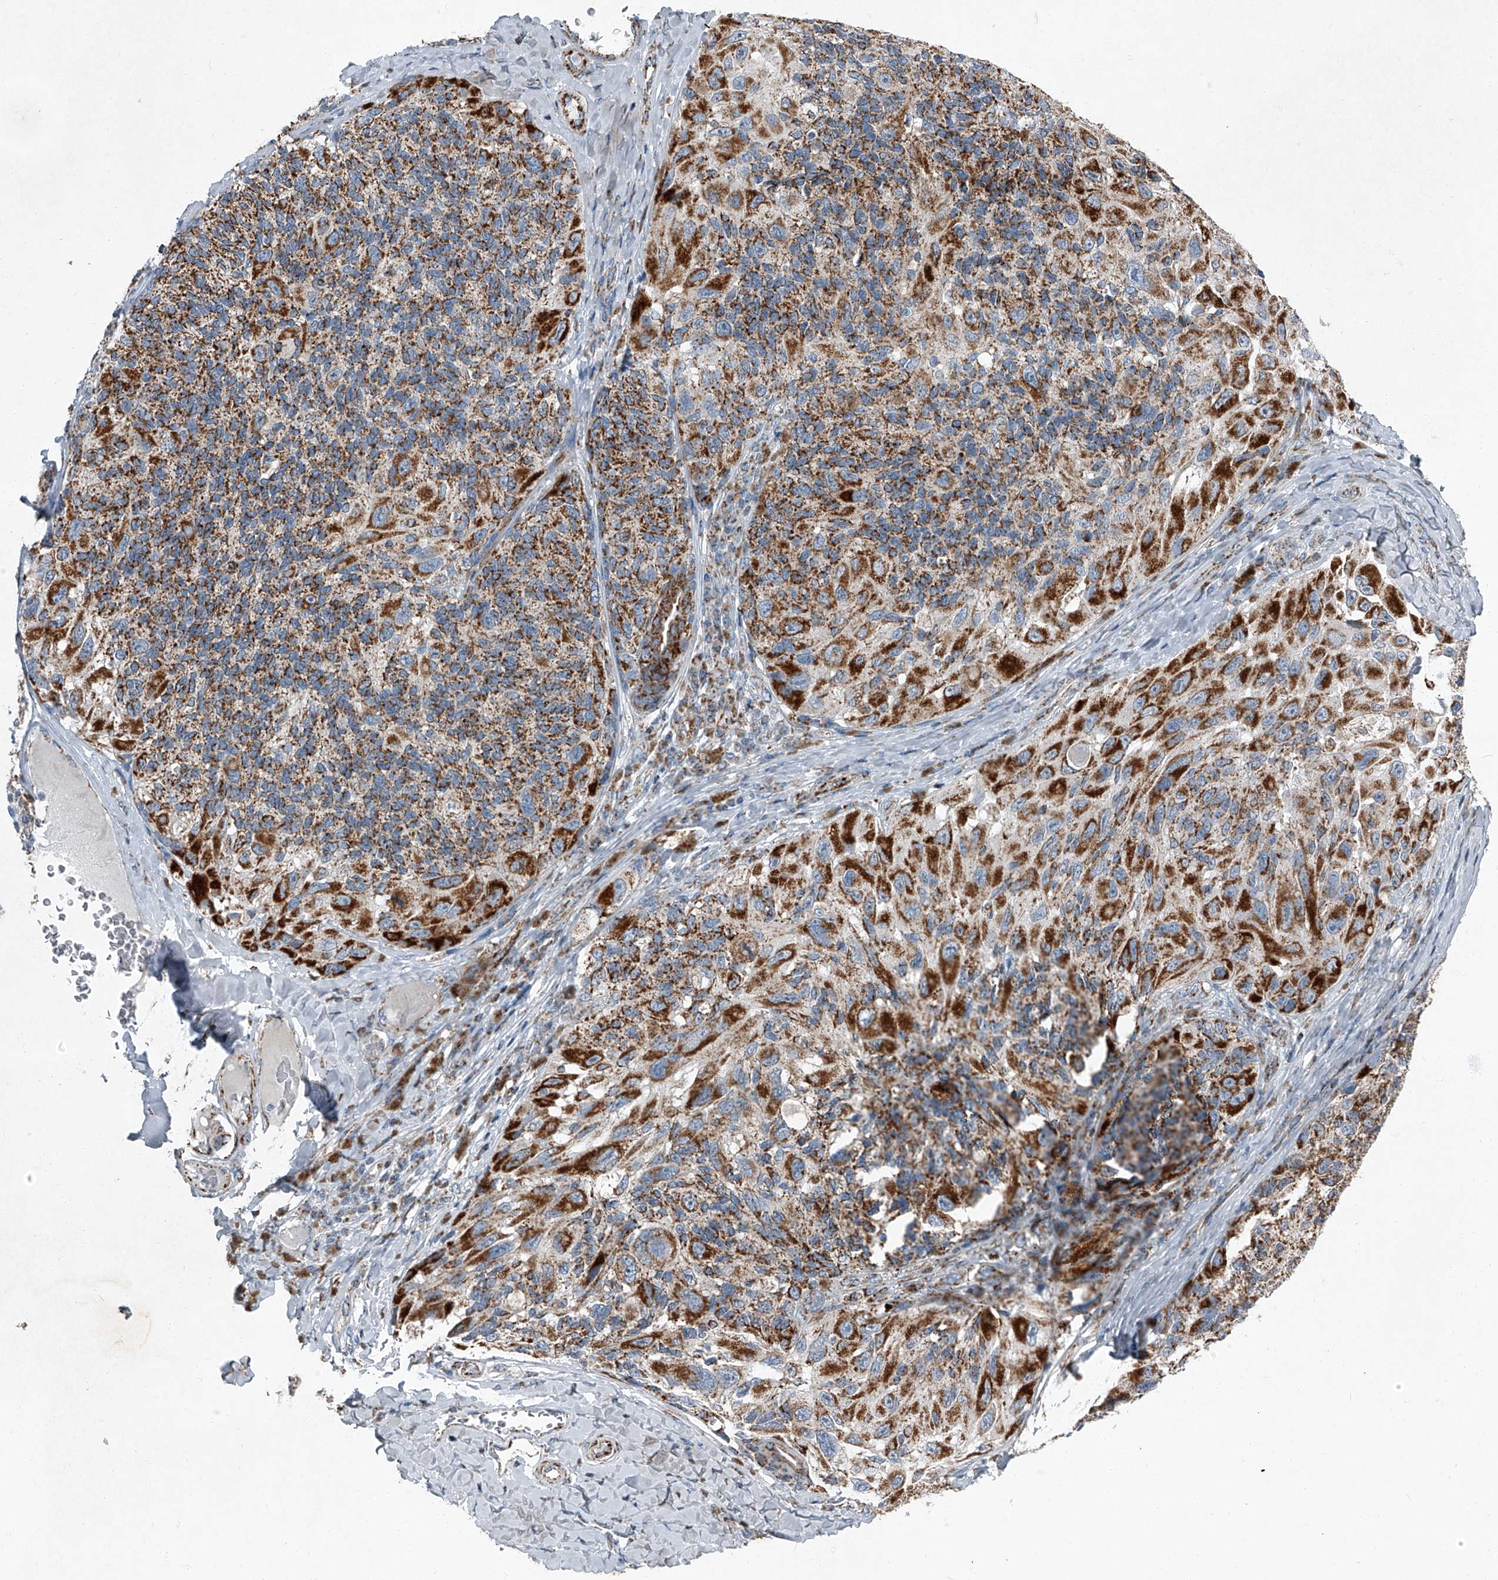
{"staining": {"intensity": "strong", "quantity": ">75%", "location": "cytoplasmic/membranous"}, "tissue": "melanoma", "cell_type": "Tumor cells", "image_type": "cancer", "snomed": [{"axis": "morphology", "description": "Malignant melanoma, NOS"}, {"axis": "topography", "description": "Skin"}], "caption": "This is an image of immunohistochemistry (IHC) staining of malignant melanoma, which shows strong expression in the cytoplasmic/membranous of tumor cells.", "gene": "CHRNA7", "patient": {"sex": "female", "age": 73}}